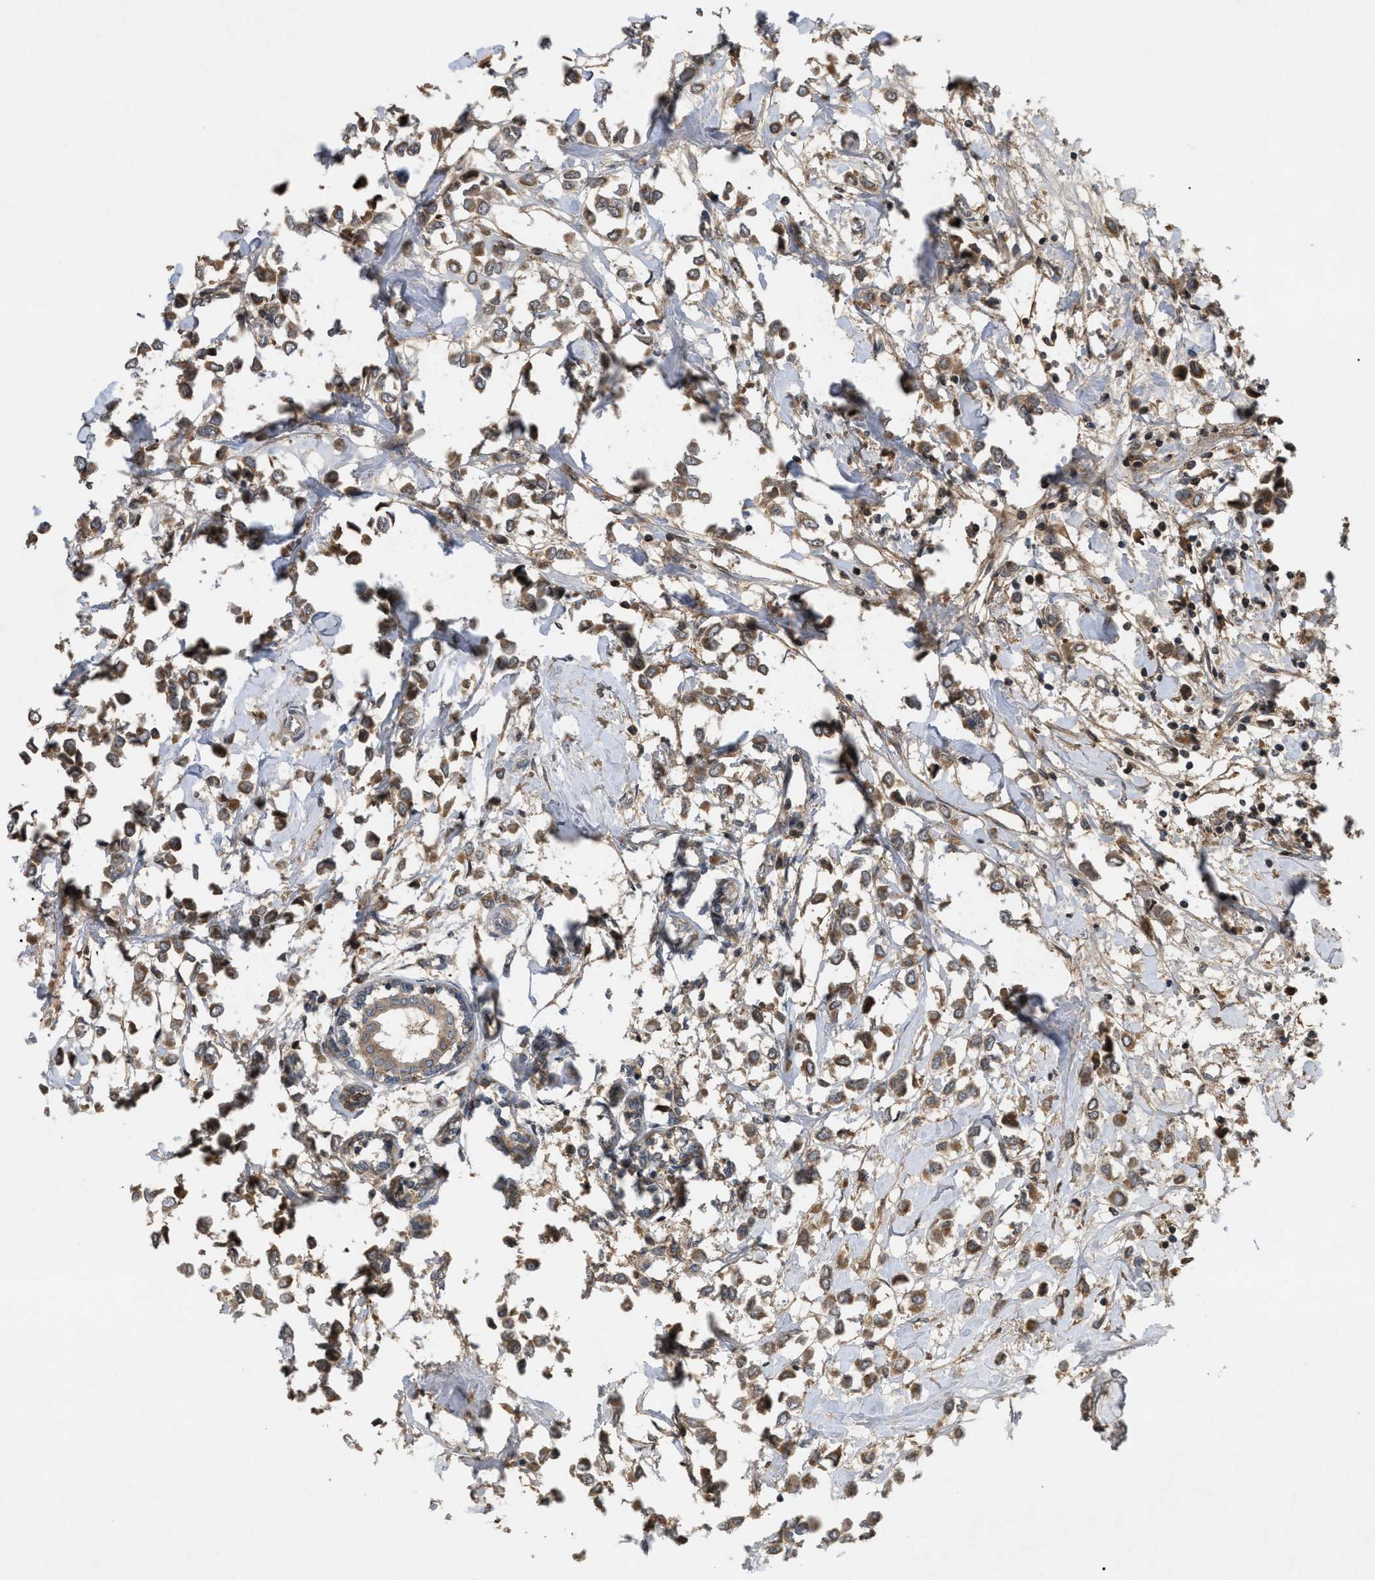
{"staining": {"intensity": "moderate", "quantity": ">75%", "location": "cytoplasmic/membranous"}, "tissue": "breast cancer", "cell_type": "Tumor cells", "image_type": "cancer", "snomed": [{"axis": "morphology", "description": "Lobular carcinoma"}, {"axis": "topography", "description": "Breast"}], "caption": "A high-resolution photomicrograph shows immunohistochemistry (IHC) staining of lobular carcinoma (breast), which shows moderate cytoplasmic/membranous positivity in about >75% of tumor cells.", "gene": "RAB2A", "patient": {"sex": "female", "age": 51}}